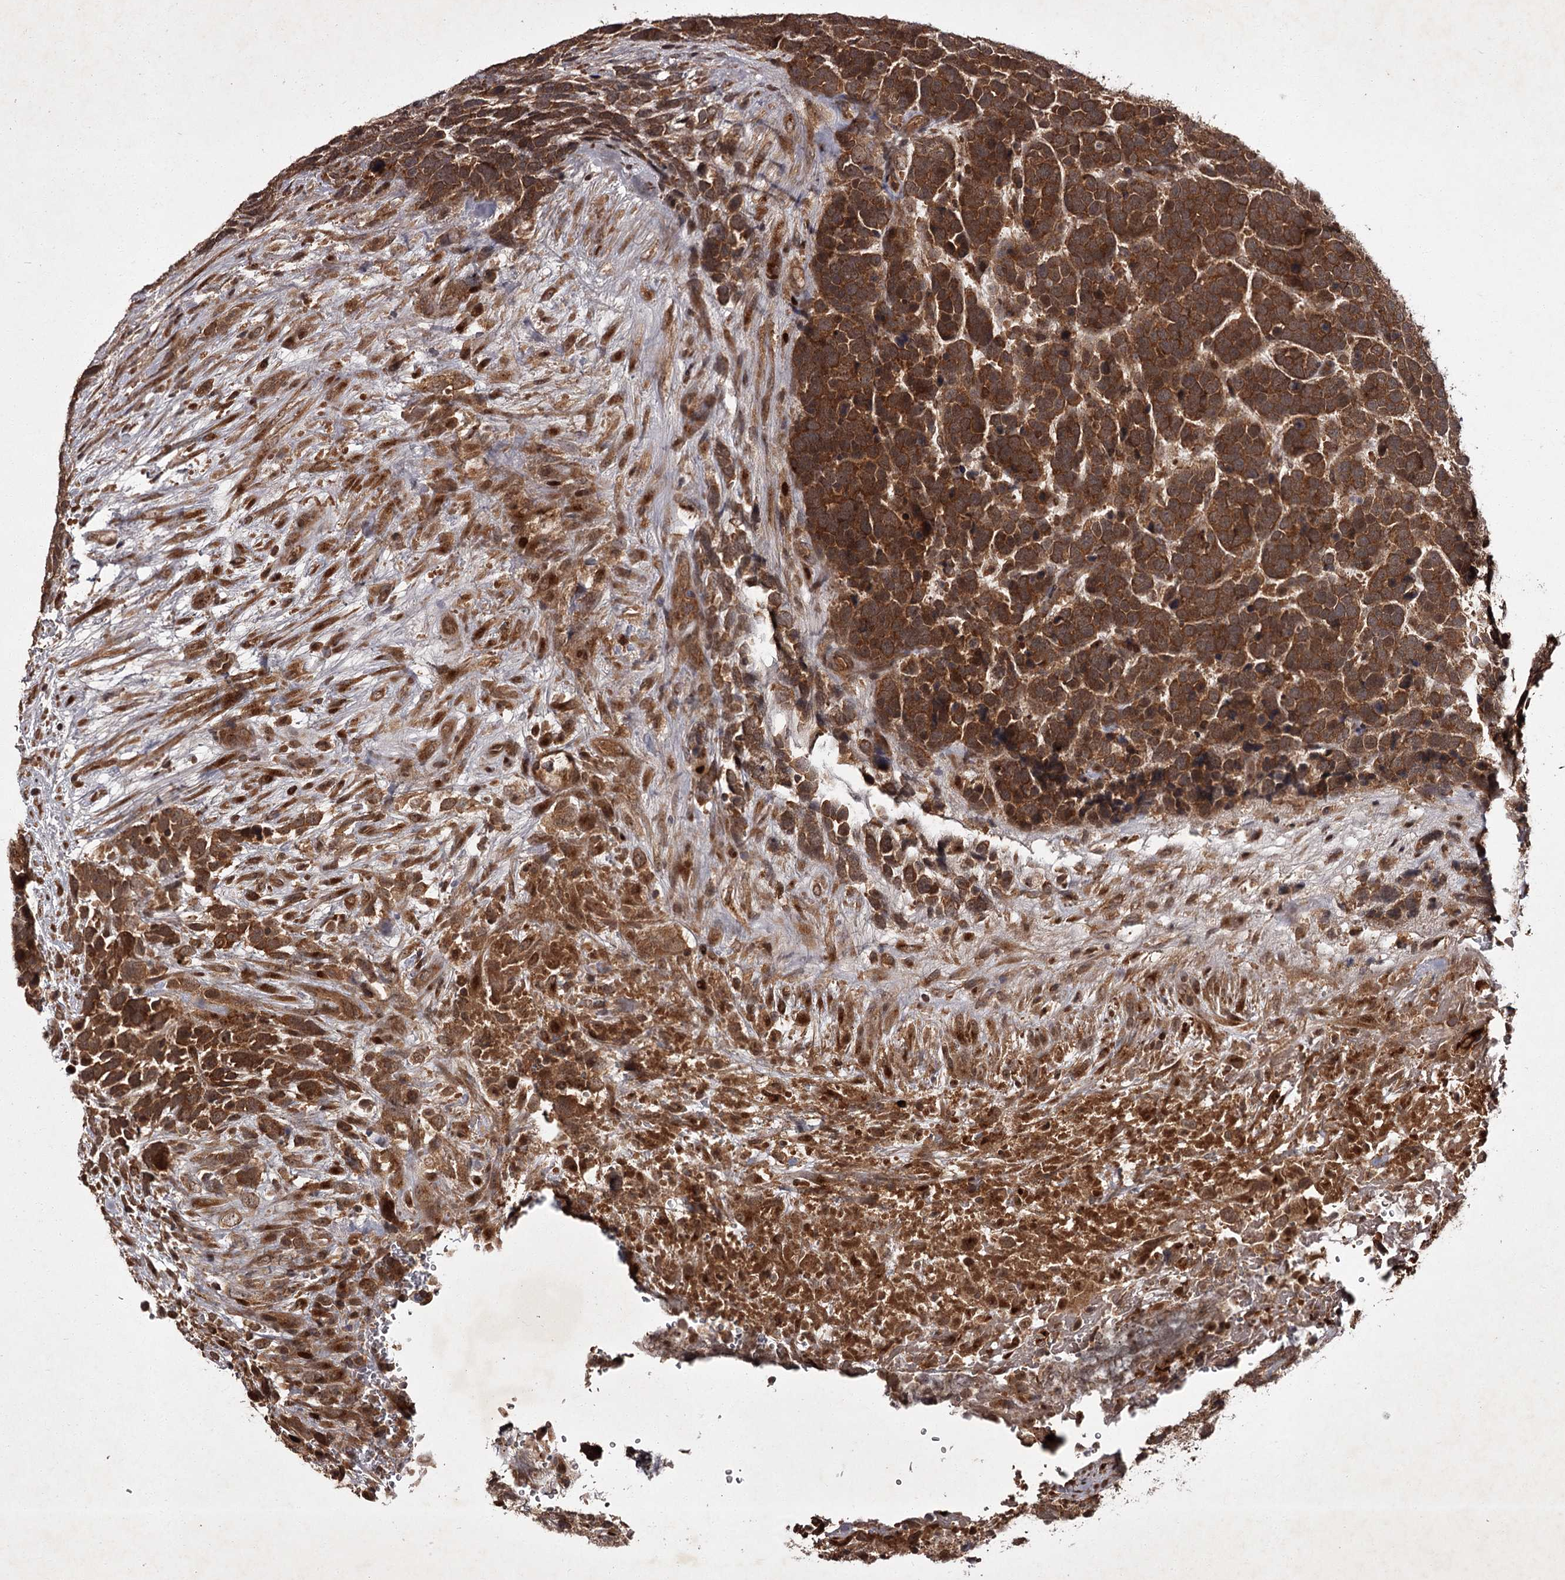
{"staining": {"intensity": "strong", "quantity": ">75%", "location": "cytoplasmic/membranous"}, "tissue": "urothelial cancer", "cell_type": "Tumor cells", "image_type": "cancer", "snomed": [{"axis": "morphology", "description": "Urothelial carcinoma, High grade"}, {"axis": "topography", "description": "Urinary bladder"}], "caption": "Approximately >75% of tumor cells in urothelial cancer reveal strong cytoplasmic/membranous protein staining as visualized by brown immunohistochemical staining.", "gene": "TBC1D23", "patient": {"sex": "female", "age": 82}}